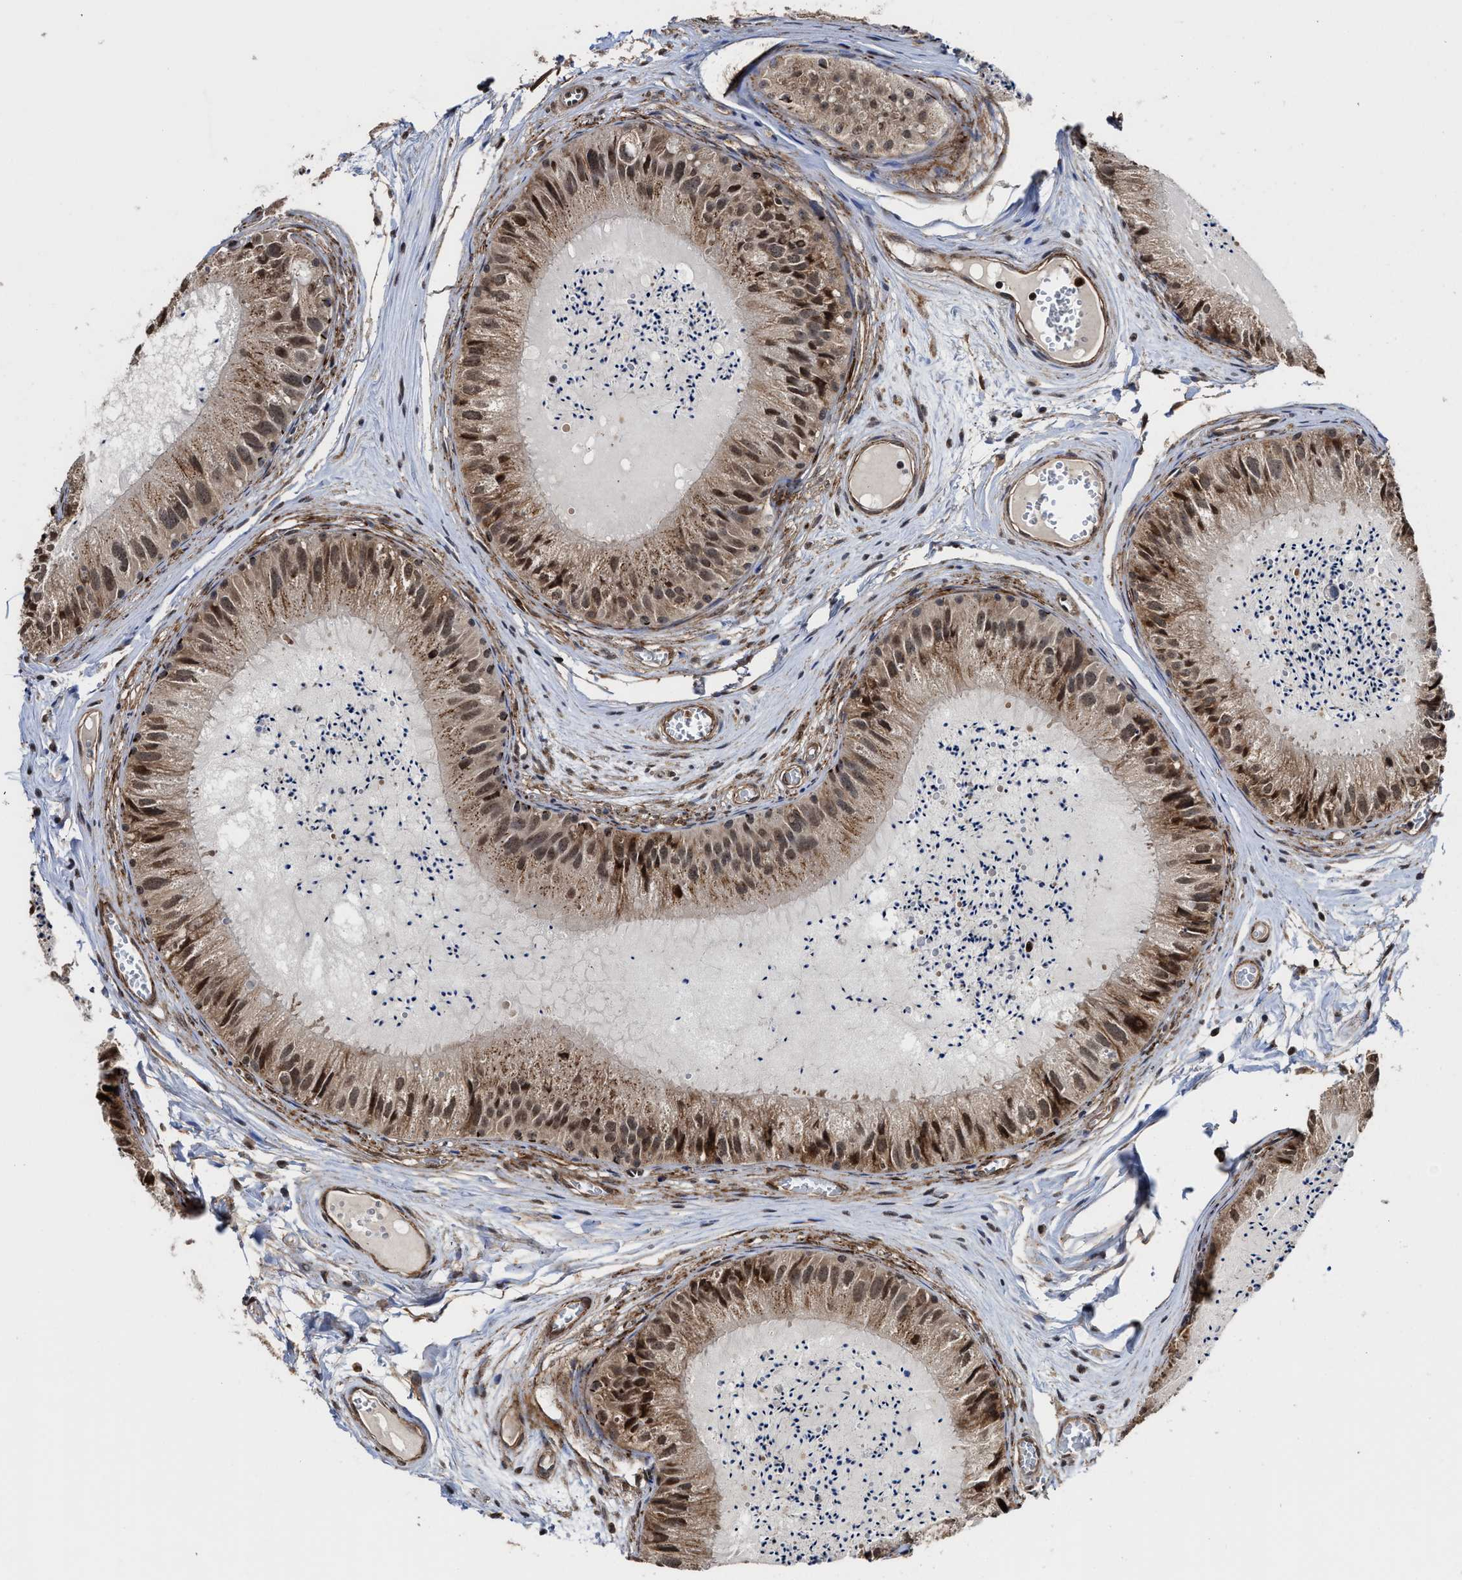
{"staining": {"intensity": "moderate", "quantity": ">75%", "location": "cytoplasmic/membranous,nuclear"}, "tissue": "epididymis", "cell_type": "Glandular cells", "image_type": "normal", "snomed": [{"axis": "morphology", "description": "Normal tissue, NOS"}, {"axis": "topography", "description": "Epididymis"}], "caption": "Unremarkable epididymis shows moderate cytoplasmic/membranous,nuclear expression in approximately >75% of glandular cells.", "gene": "SEPTIN2", "patient": {"sex": "male", "age": 31}}